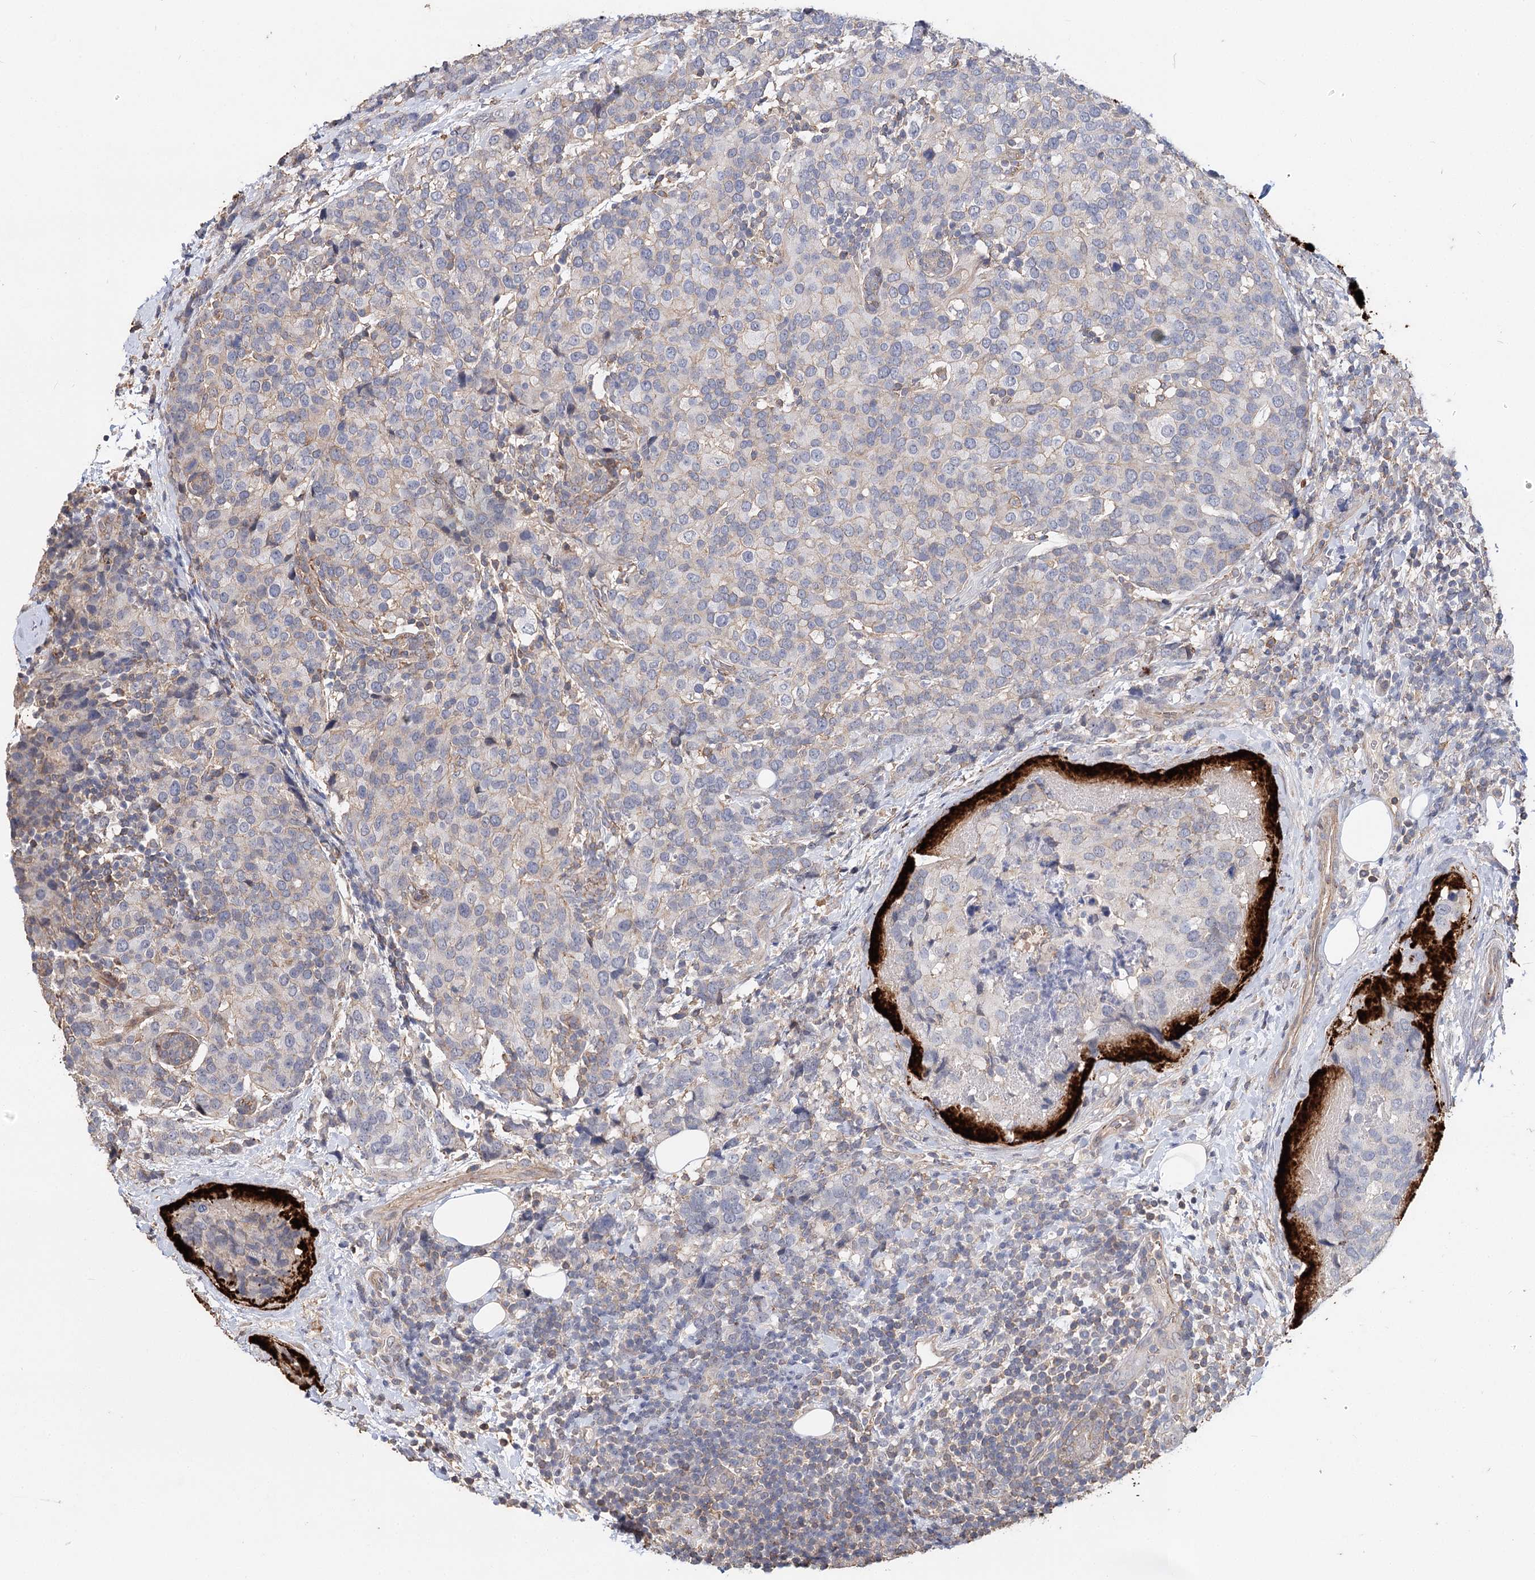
{"staining": {"intensity": "negative", "quantity": "none", "location": "none"}, "tissue": "breast cancer", "cell_type": "Tumor cells", "image_type": "cancer", "snomed": [{"axis": "morphology", "description": "Lobular carcinoma"}, {"axis": "topography", "description": "Breast"}], "caption": "Human breast cancer stained for a protein using IHC demonstrates no expression in tumor cells.", "gene": "TMEM218", "patient": {"sex": "female", "age": 59}}